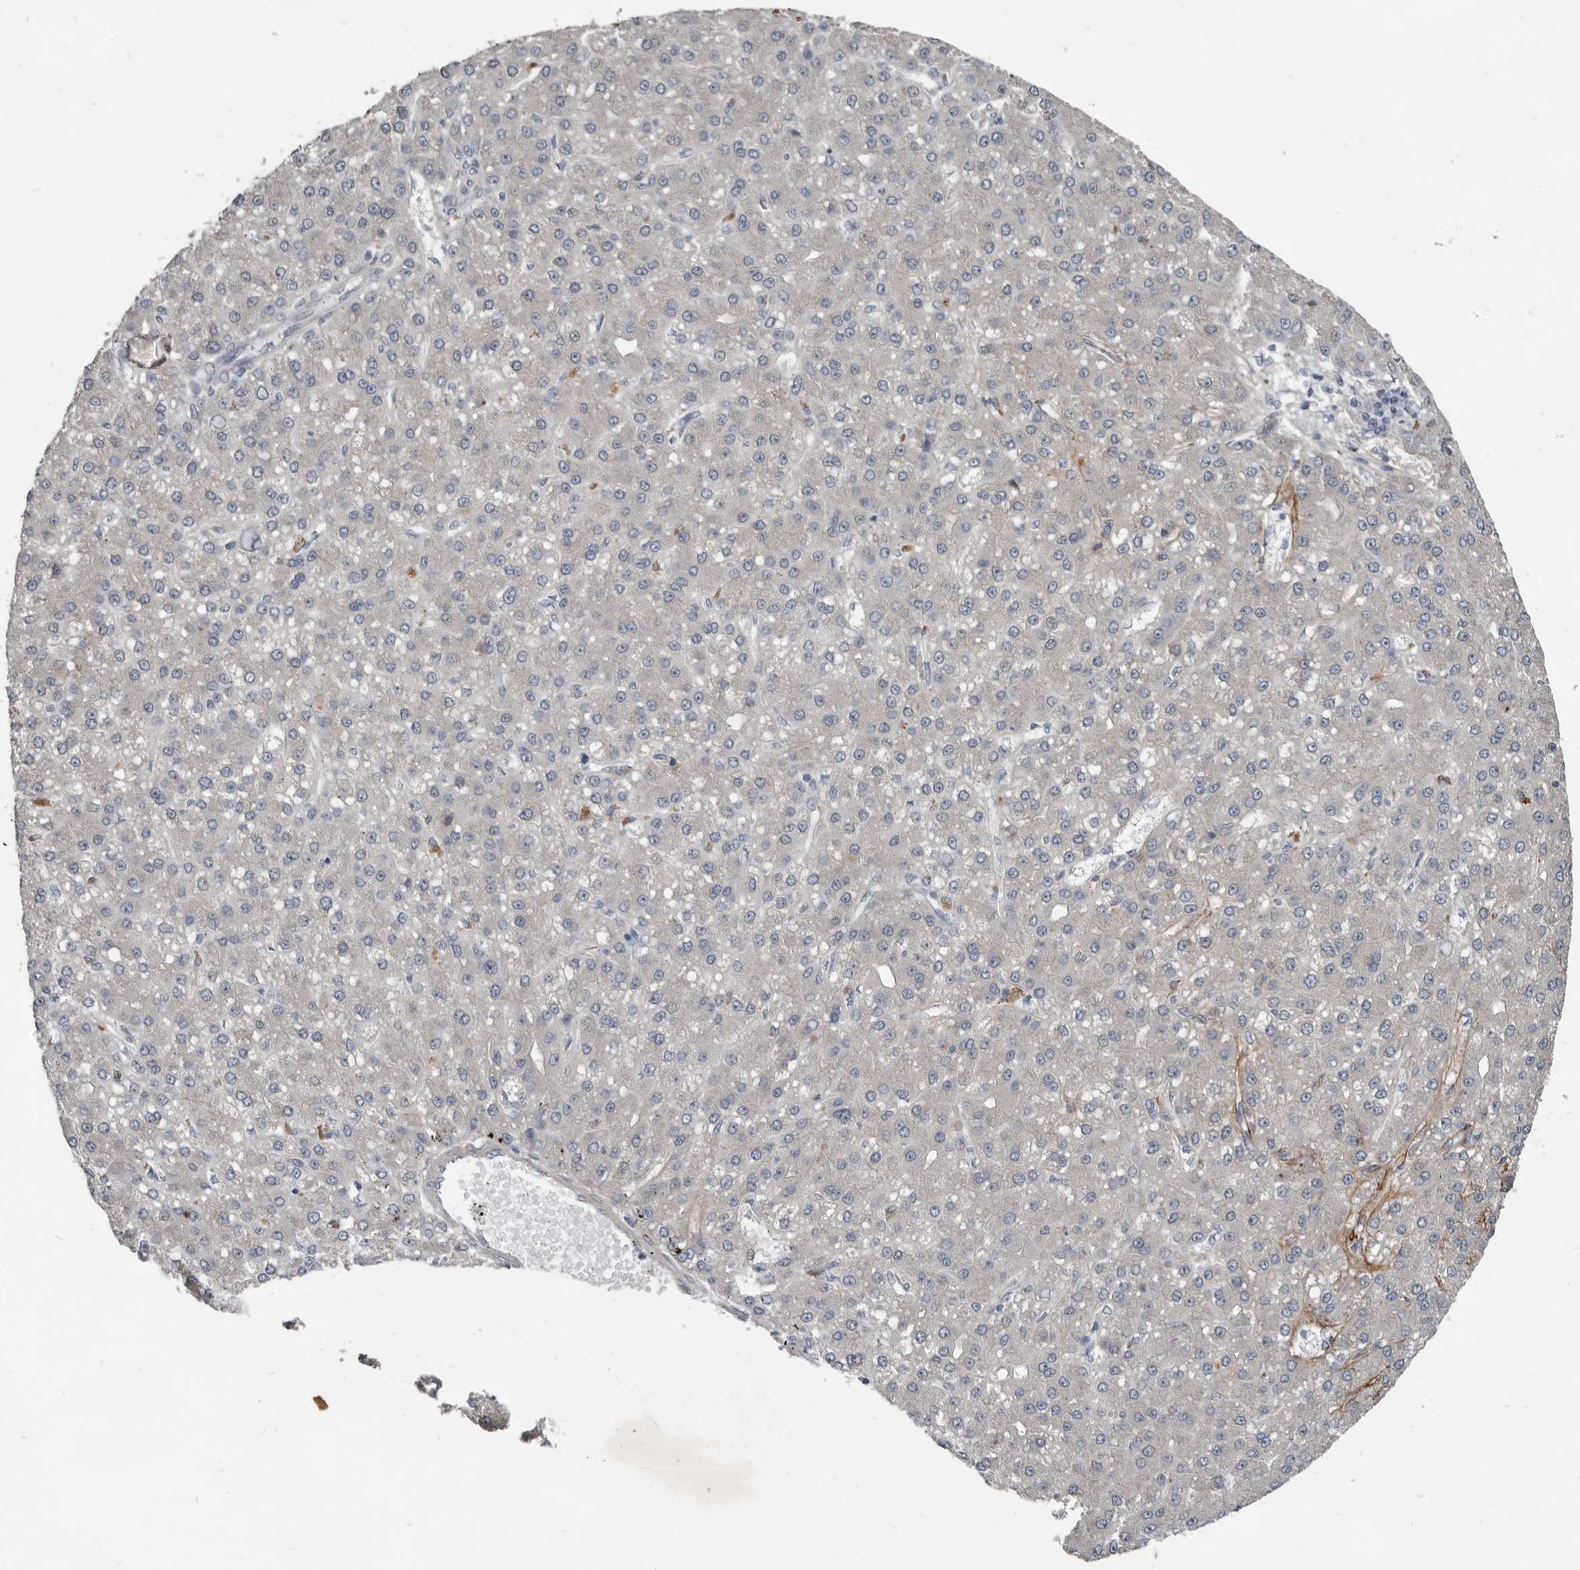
{"staining": {"intensity": "negative", "quantity": "none", "location": "none"}, "tissue": "liver cancer", "cell_type": "Tumor cells", "image_type": "cancer", "snomed": [{"axis": "morphology", "description": "Carcinoma, Hepatocellular, NOS"}, {"axis": "topography", "description": "Liver"}], "caption": "There is no significant expression in tumor cells of liver hepatocellular carcinoma.", "gene": "C1orf216", "patient": {"sex": "male", "age": 67}}